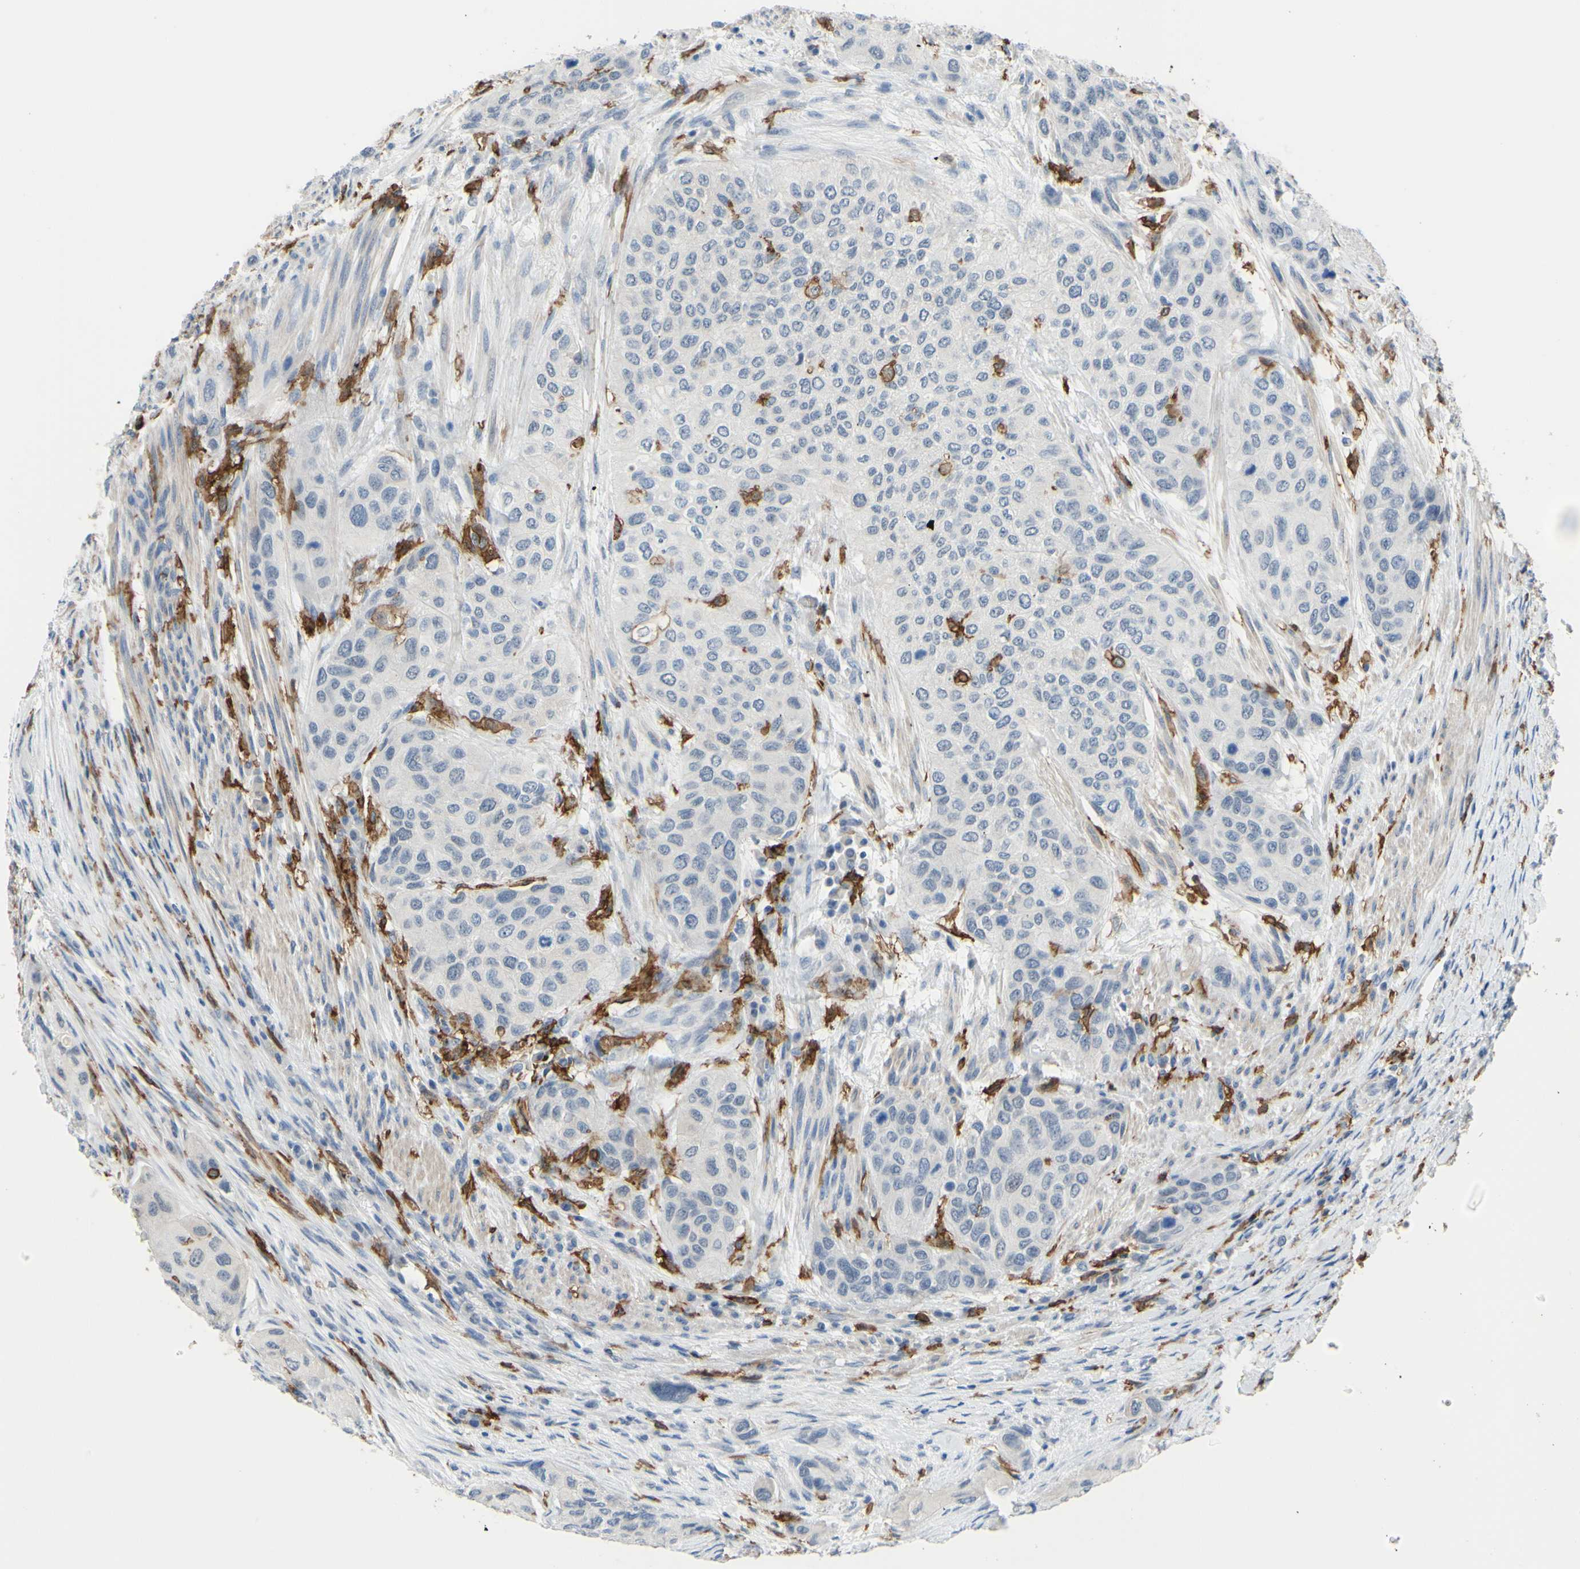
{"staining": {"intensity": "negative", "quantity": "none", "location": "none"}, "tissue": "urothelial cancer", "cell_type": "Tumor cells", "image_type": "cancer", "snomed": [{"axis": "morphology", "description": "Urothelial carcinoma, High grade"}, {"axis": "topography", "description": "Urinary bladder"}], "caption": "Immunohistochemistry of high-grade urothelial carcinoma demonstrates no positivity in tumor cells.", "gene": "FCGR2A", "patient": {"sex": "female", "age": 56}}